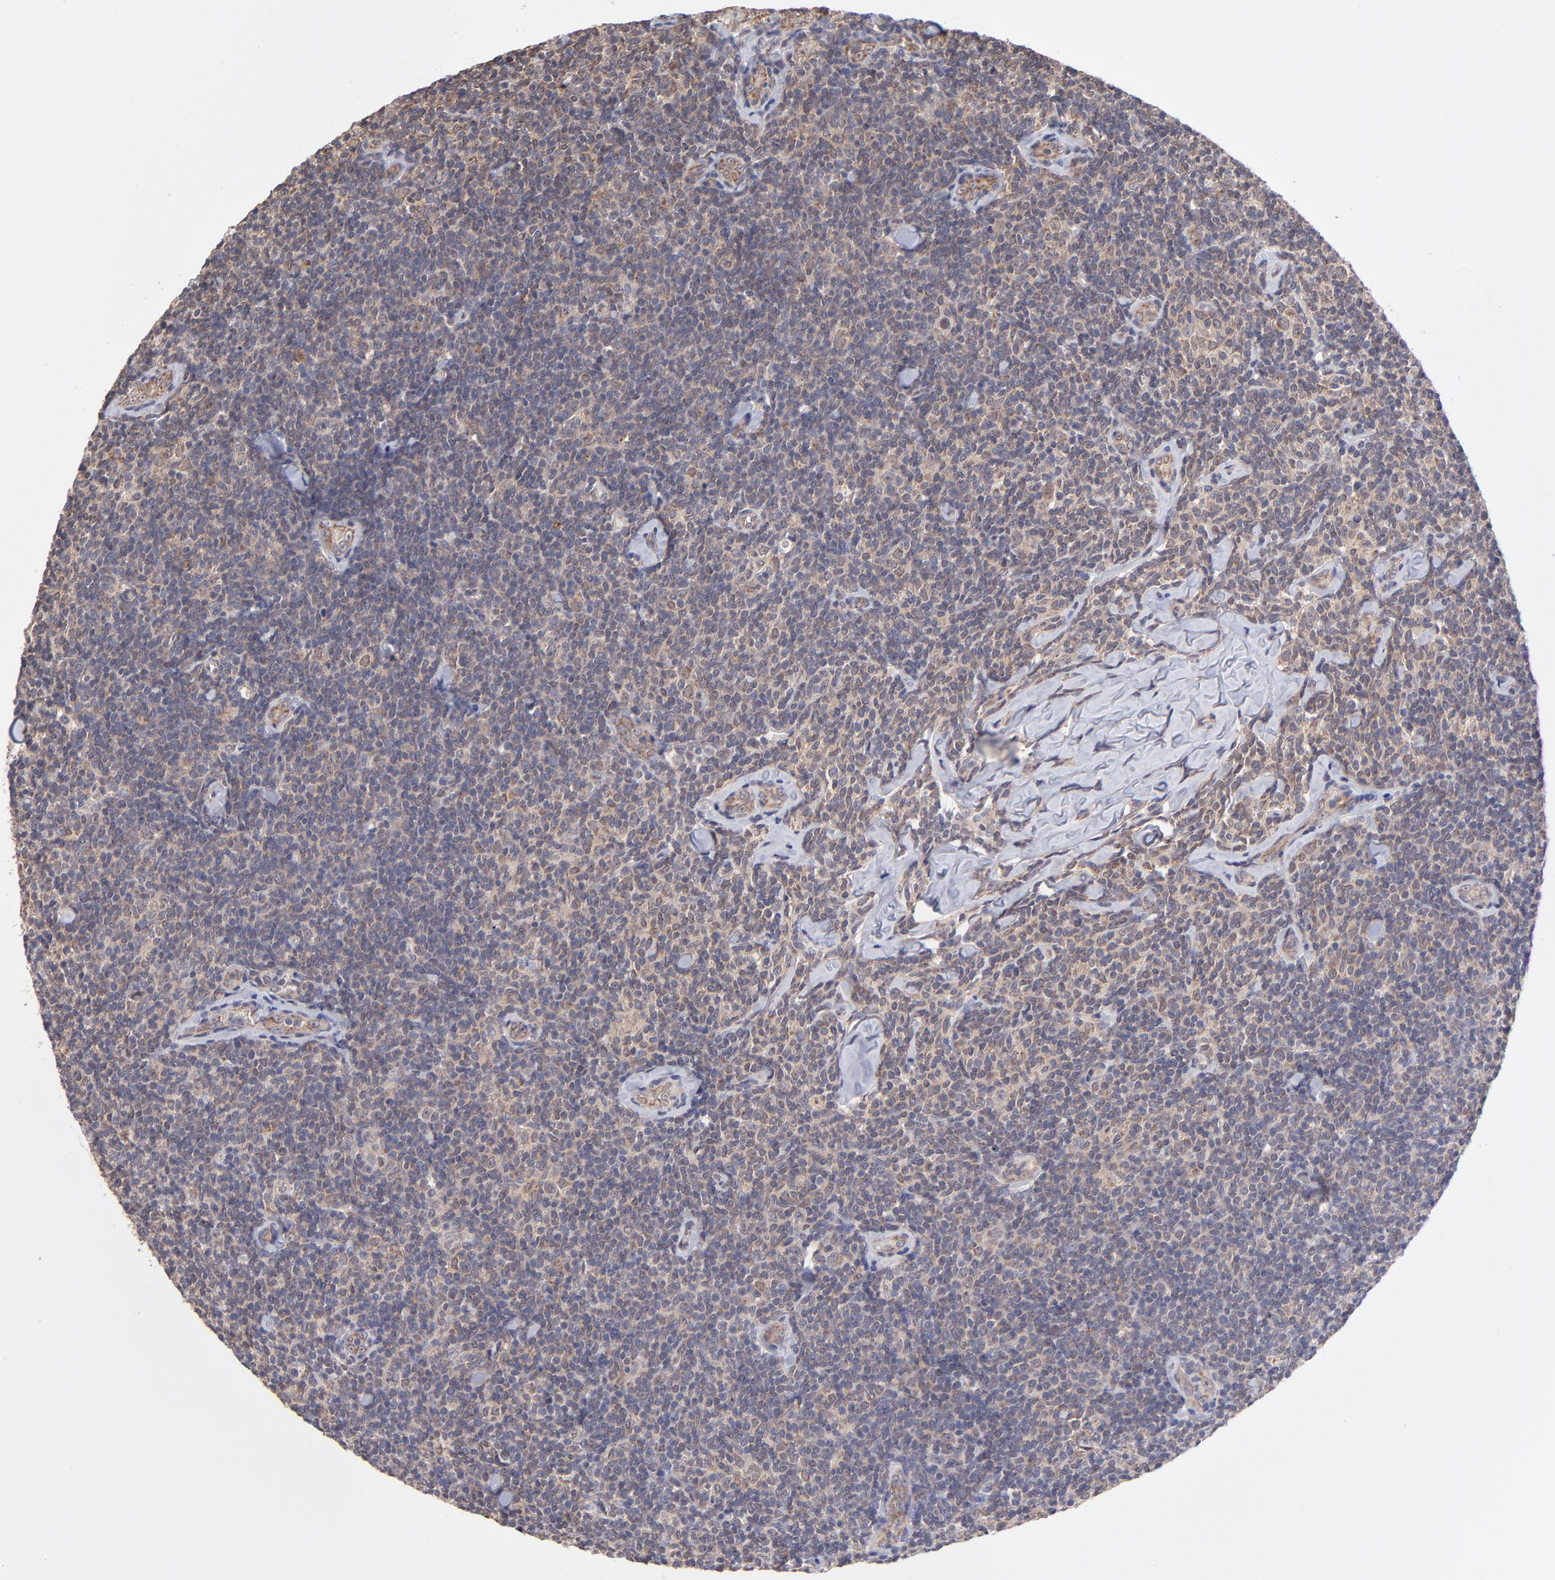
{"staining": {"intensity": "moderate", "quantity": ">75%", "location": "cytoplasmic/membranous"}, "tissue": "lymphoma", "cell_type": "Tumor cells", "image_type": "cancer", "snomed": [{"axis": "morphology", "description": "Malignant lymphoma, non-Hodgkin's type, Low grade"}, {"axis": "topography", "description": "Lymph node"}], "caption": "The micrograph shows immunohistochemical staining of low-grade malignant lymphoma, non-Hodgkin's type. There is moderate cytoplasmic/membranous expression is identified in about >75% of tumor cells. The protein of interest is shown in brown color, while the nuclei are stained blue.", "gene": "UBE2H", "patient": {"sex": "female", "age": 56}}